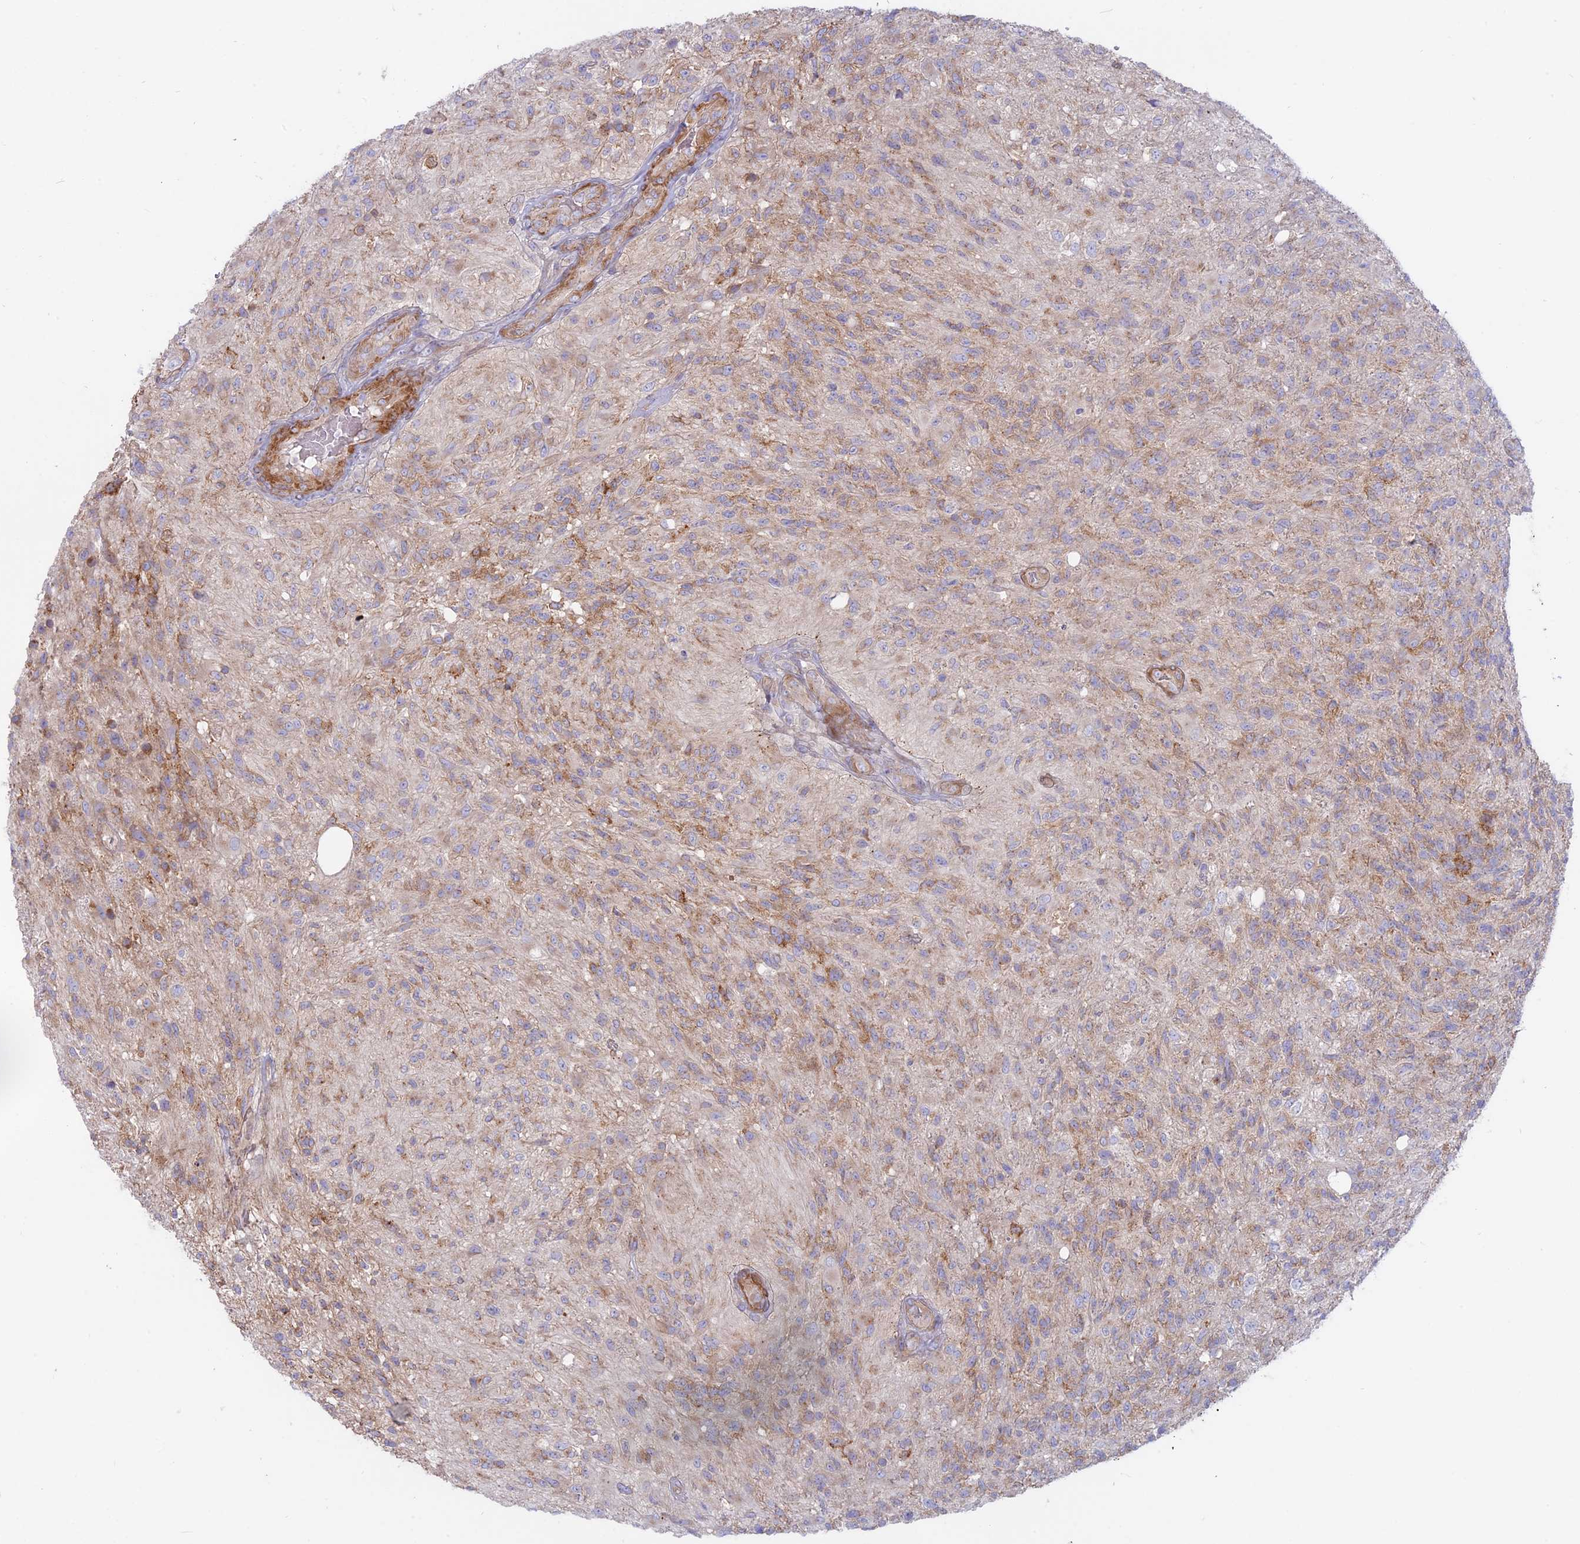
{"staining": {"intensity": "negative", "quantity": "none", "location": "none"}, "tissue": "glioma", "cell_type": "Tumor cells", "image_type": "cancer", "snomed": [{"axis": "morphology", "description": "Glioma, malignant, High grade"}, {"axis": "topography", "description": "Brain"}], "caption": "The image shows no staining of tumor cells in glioma.", "gene": "MYO5B", "patient": {"sex": "male", "age": 56}}